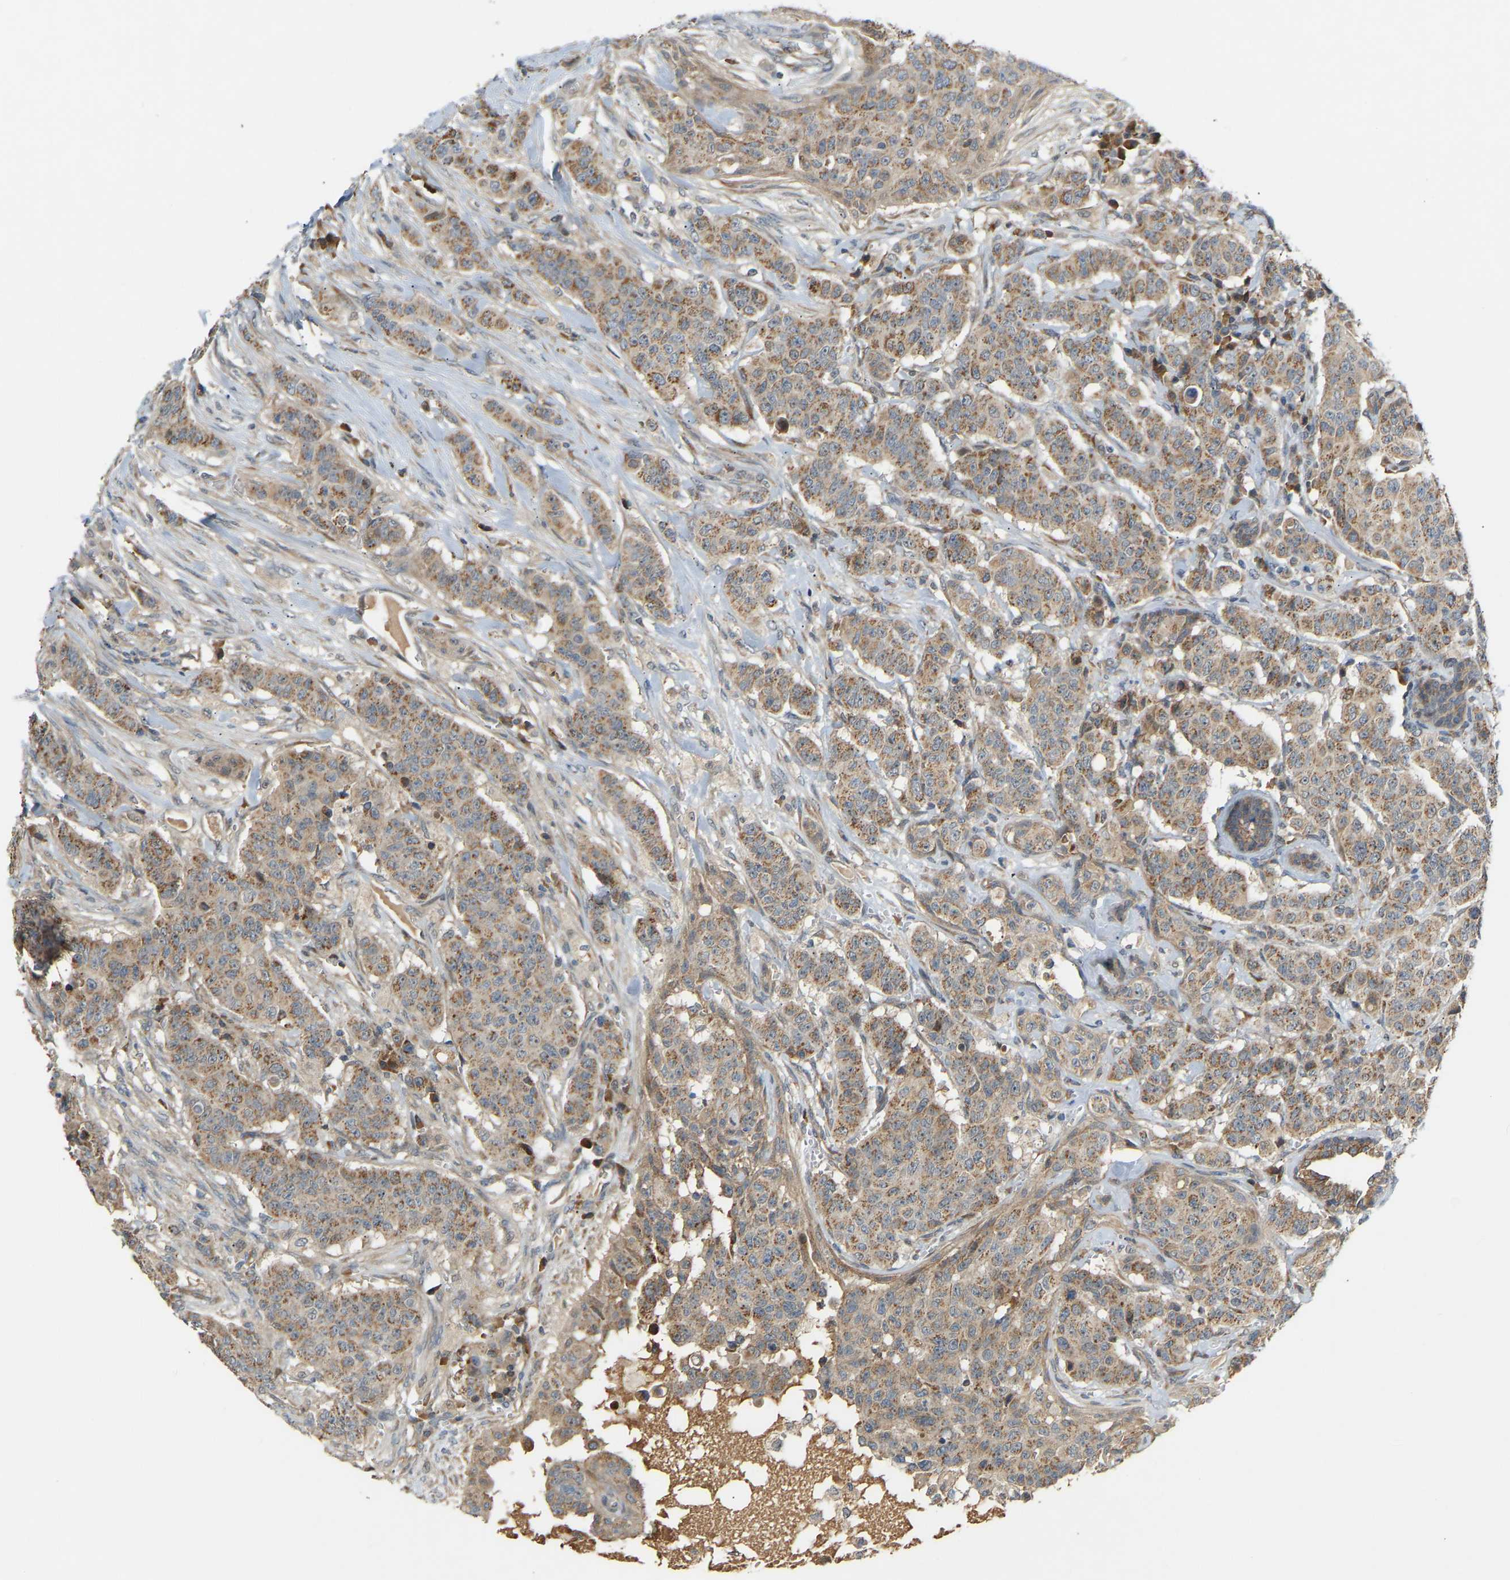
{"staining": {"intensity": "moderate", "quantity": ">75%", "location": "cytoplasmic/membranous"}, "tissue": "breast cancer", "cell_type": "Tumor cells", "image_type": "cancer", "snomed": [{"axis": "morphology", "description": "Normal tissue, NOS"}, {"axis": "morphology", "description": "Duct carcinoma"}, {"axis": "topography", "description": "Breast"}], "caption": "Breast cancer (infiltrating ductal carcinoma) was stained to show a protein in brown. There is medium levels of moderate cytoplasmic/membranous expression in approximately >75% of tumor cells.", "gene": "PTCD1", "patient": {"sex": "female", "age": 40}}